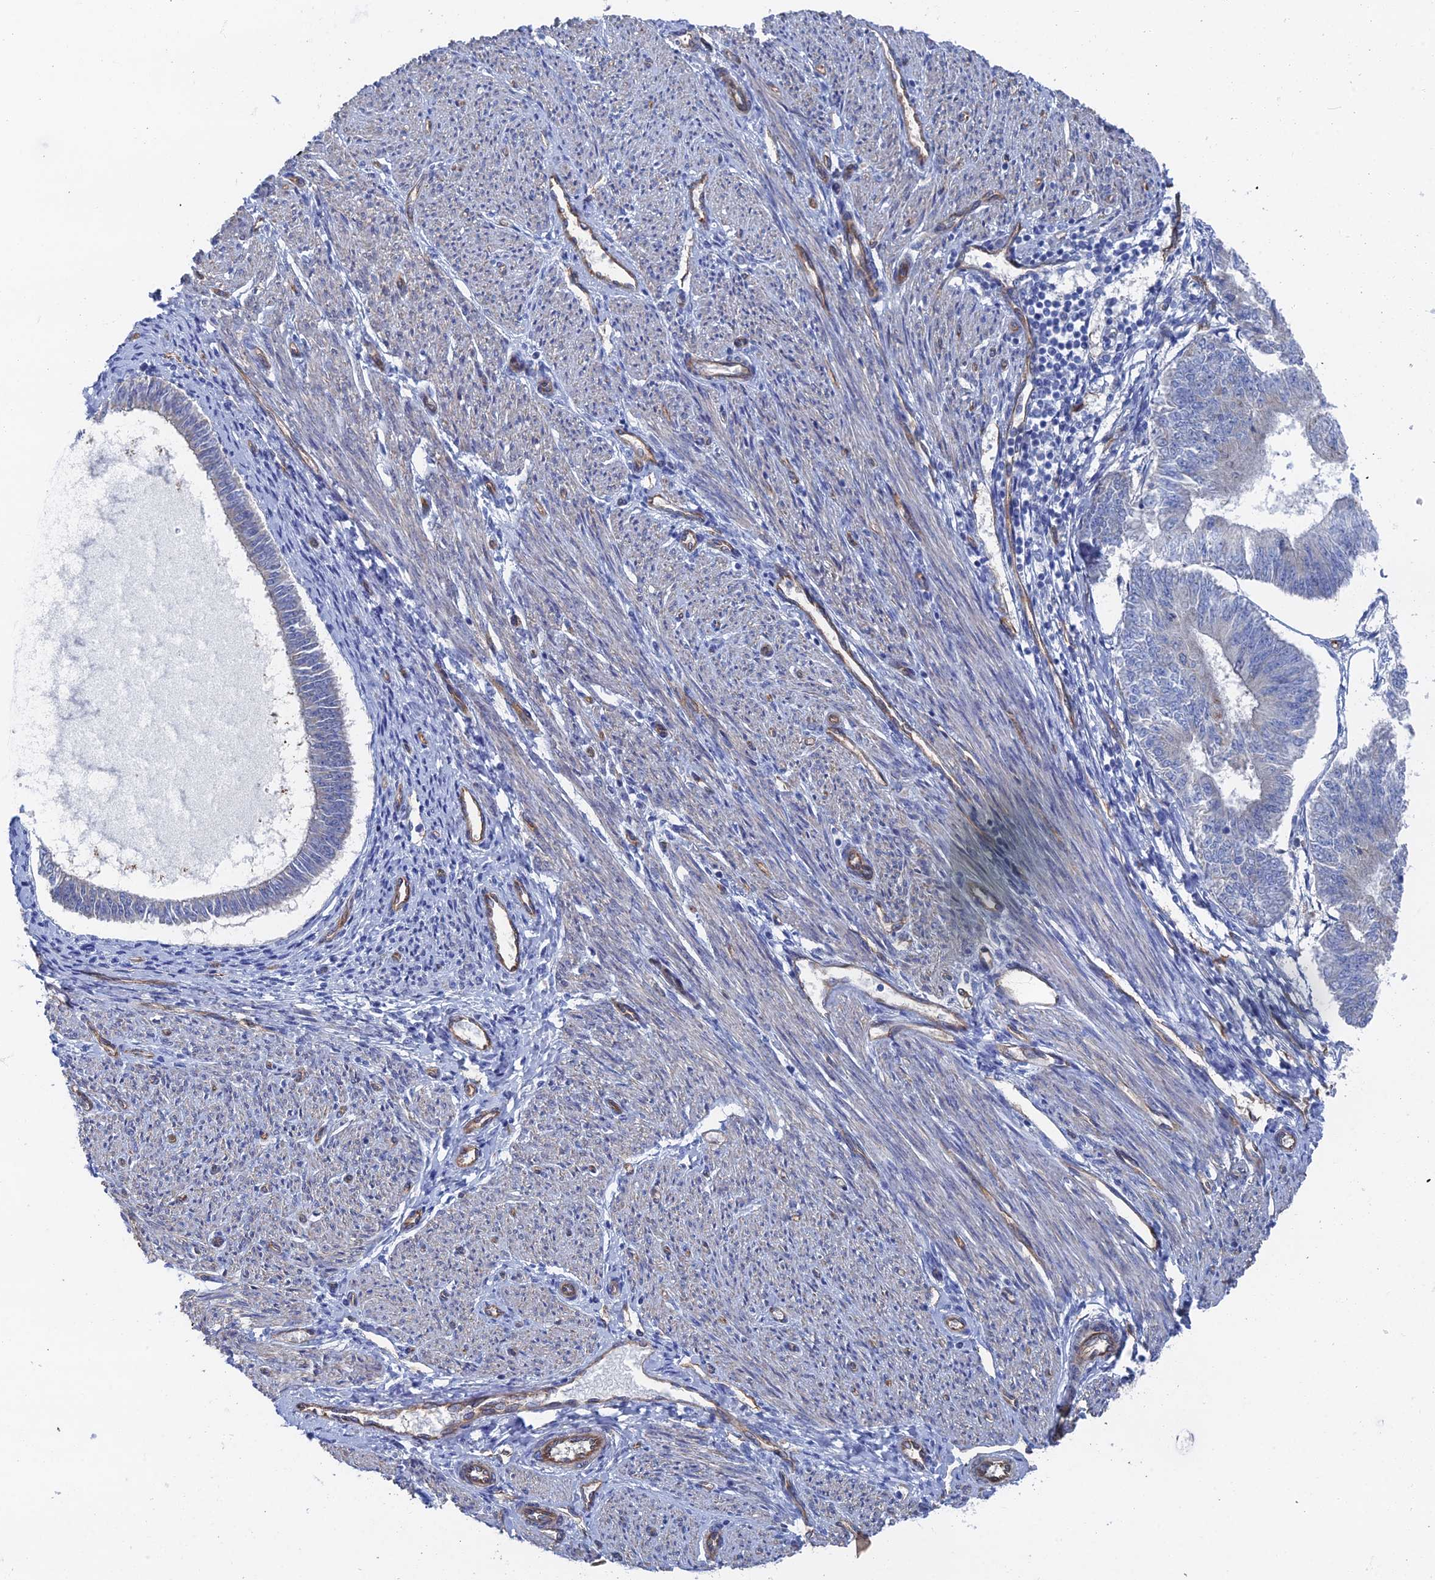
{"staining": {"intensity": "negative", "quantity": "none", "location": "none"}, "tissue": "endometrial cancer", "cell_type": "Tumor cells", "image_type": "cancer", "snomed": [{"axis": "morphology", "description": "Adenocarcinoma, NOS"}, {"axis": "topography", "description": "Endometrium"}], "caption": "The histopathology image demonstrates no staining of tumor cells in endometrial cancer.", "gene": "ARAP3", "patient": {"sex": "female", "age": 58}}